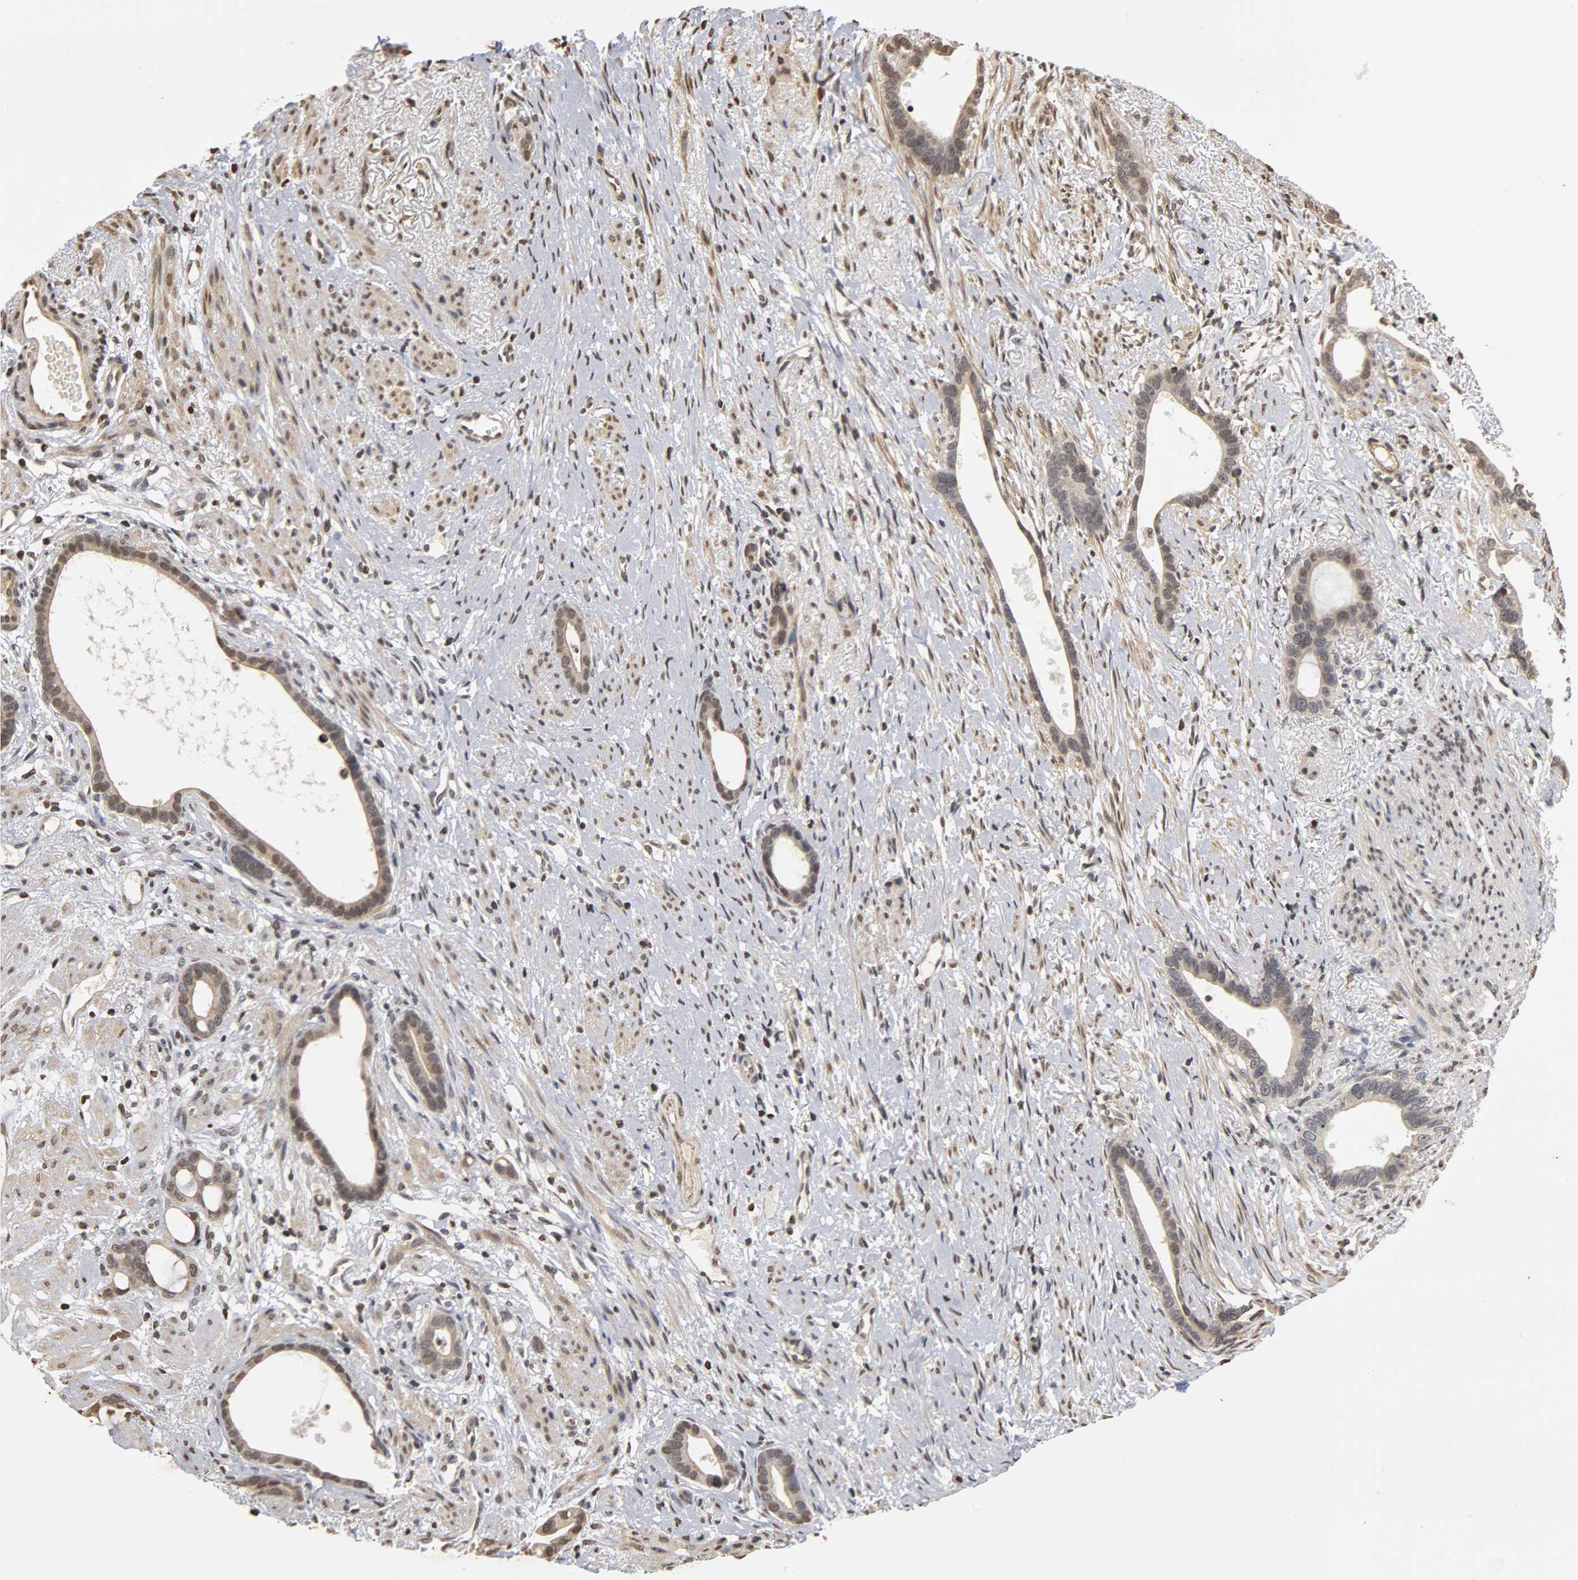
{"staining": {"intensity": "weak", "quantity": "<25%", "location": "nuclear"}, "tissue": "stomach cancer", "cell_type": "Tumor cells", "image_type": "cancer", "snomed": [{"axis": "morphology", "description": "Adenocarcinoma, NOS"}, {"axis": "topography", "description": "Stomach"}], "caption": "Image shows no protein staining in tumor cells of stomach cancer (adenocarcinoma) tissue. (DAB immunohistochemistry with hematoxylin counter stain).", "gene": "ERCC2", "patient": {"sex": "female", "age": 75}}